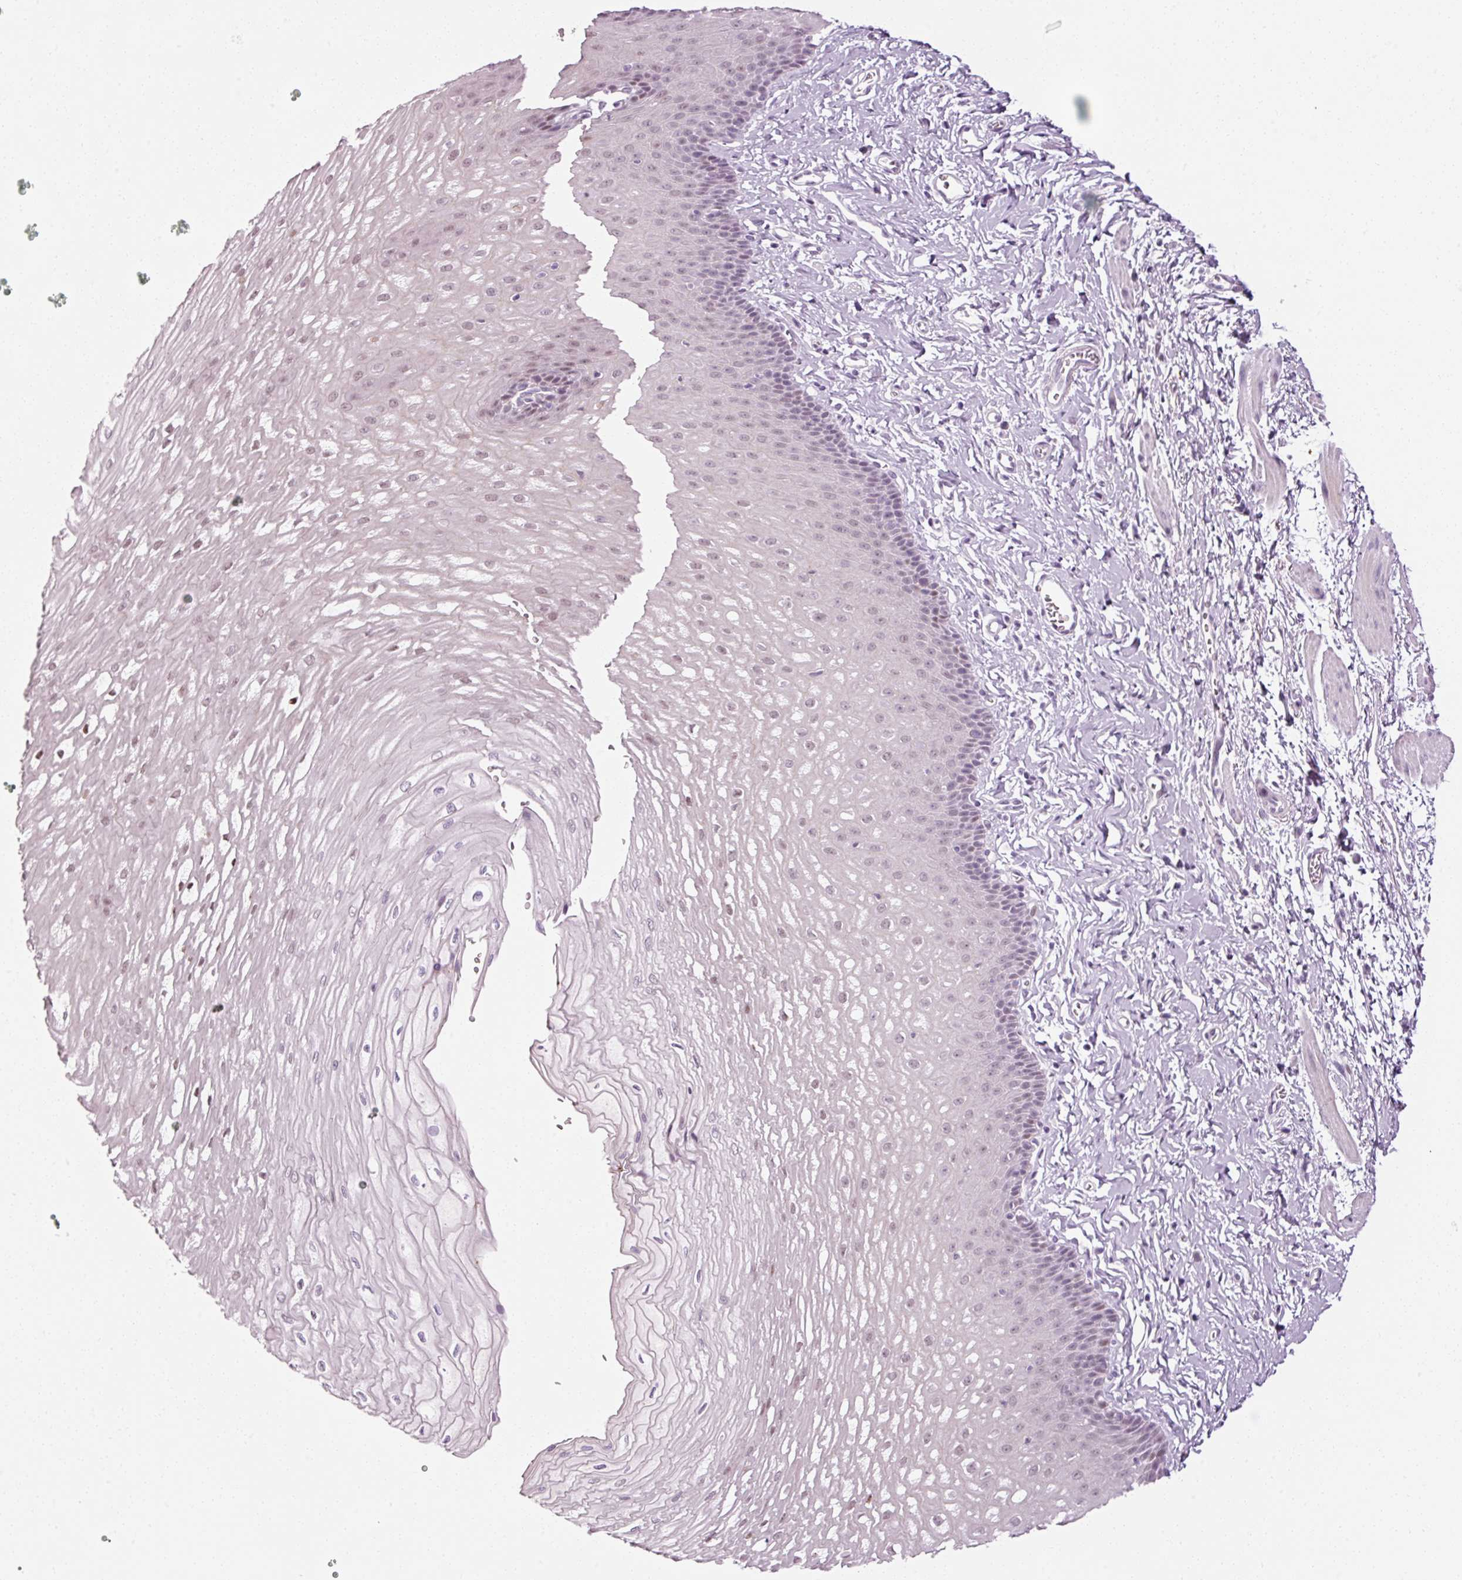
{"staining": {"intensity": "moderate", "quantity": "25%-75%", "location": "nuclear"}, "tissue": "esophagus", "cell_type": "Squamous epithelial cells", "image_type": "normal", "snomed": [{"axis": "morphology", "description": "Normal tissue, NOS"}, {"axis": "topography", "description": "Esophagus"}], "caption": "This histopathology image exhibits IHC staining of normal human esophagus, with medium moderate nuclear expression in about 25%-75% of squamous epithelial cells.", "gene": "ANKRD20A1", "patient": {"sex": "male", "age": 70}}